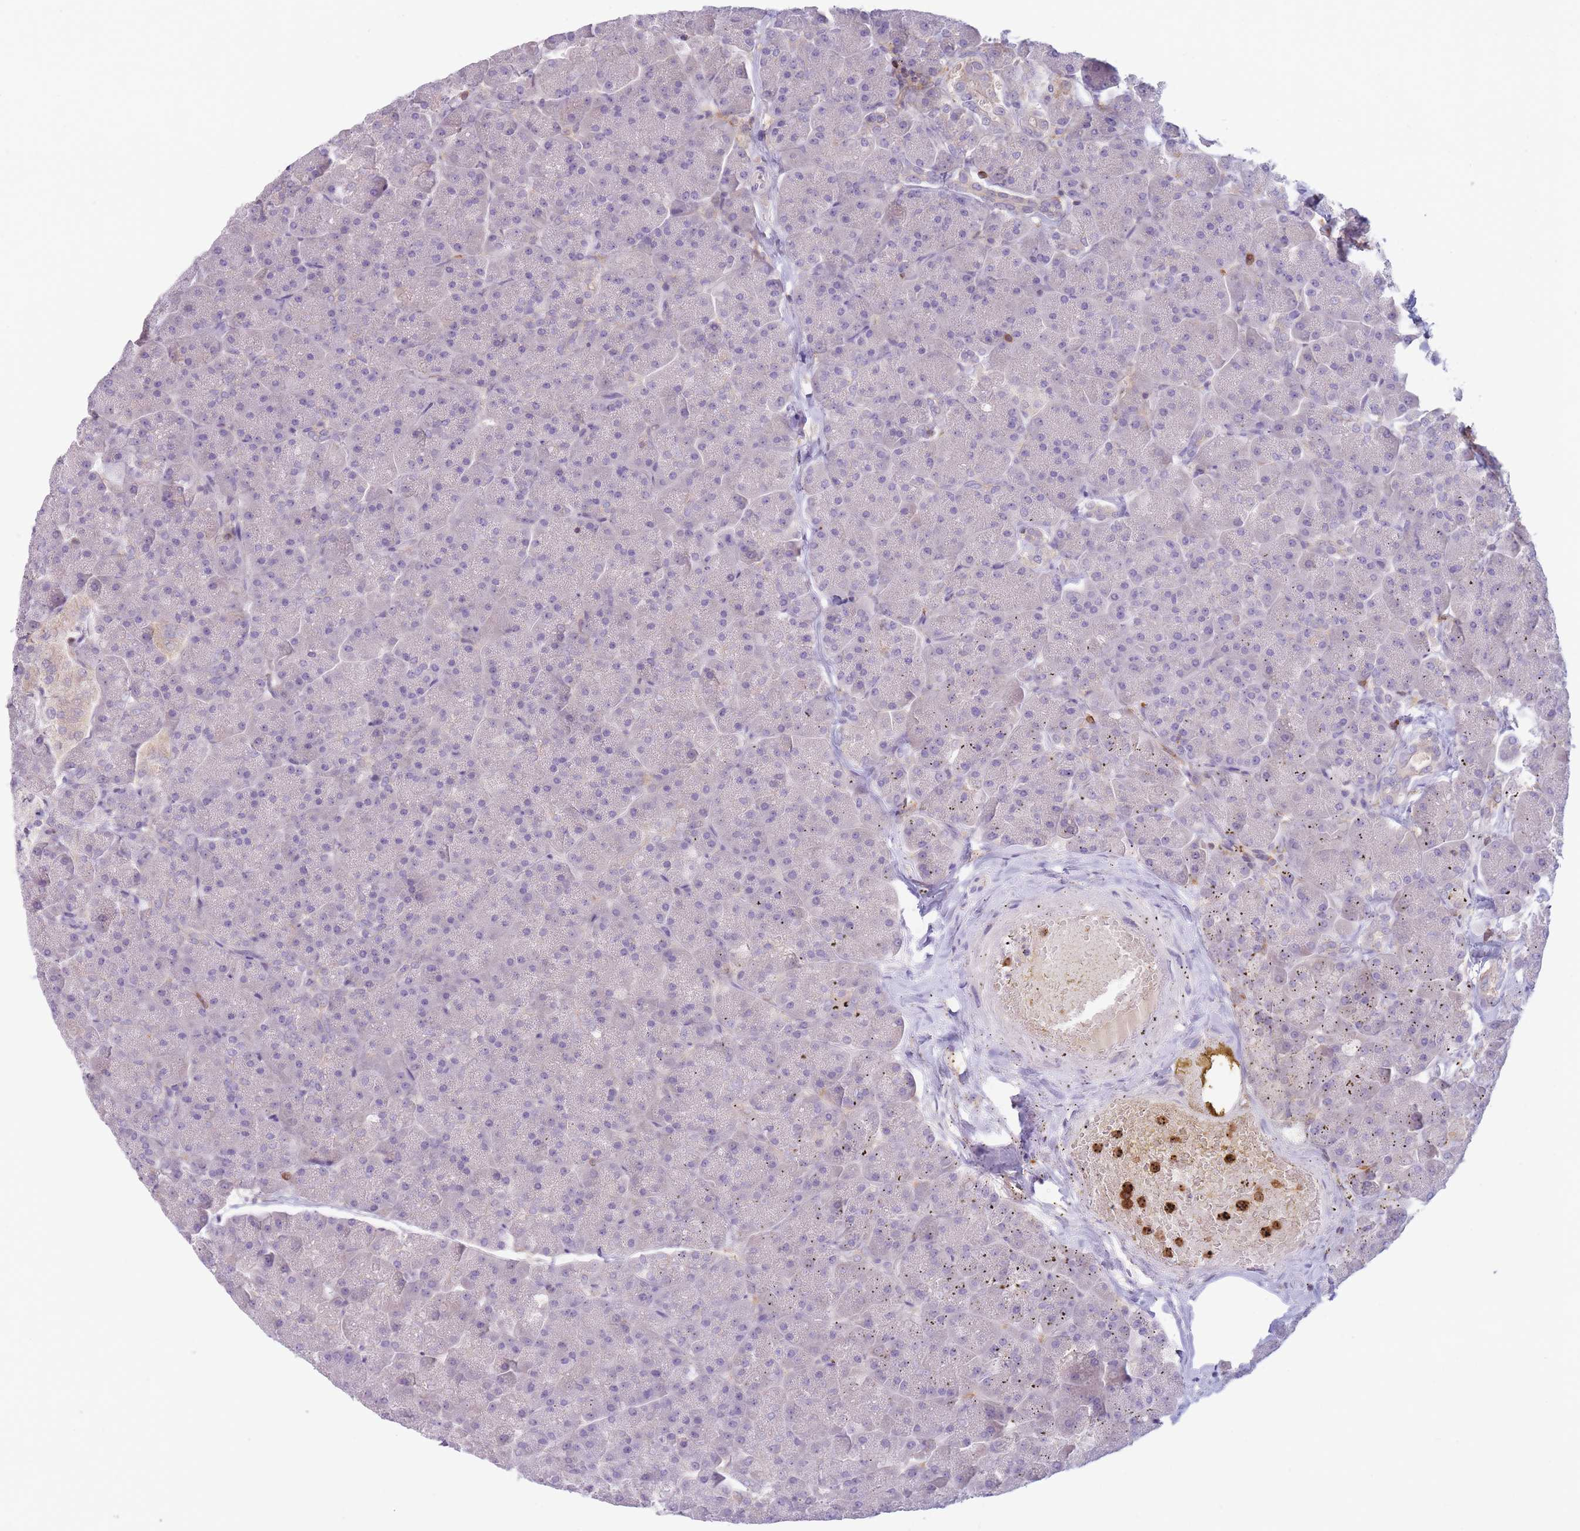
{"staining": {"intensity": "negative", "quantity": "none", "location": "none"}, "tissue": "pancreas", "cell_type": "Exocrine glandular cells", "image_type": "normal", "snomed": [{"axis": "morphology", "description": "Normal tissue, NOS"}, {"axis": "topography", "description": "Pancreas"}, {"axis": "topography", "description": "Peripheral nerve tissue"}], "caption": "Photomicrograph shows no significant protein staining in exocrine glandular cells of benign pancreas. (DAB (3,3'-diaminobenzidine) IHC visualized using brightfield microscopy, high magnification).", "gene": "ST3GAL4", "patient": {"sex": "male", "age": 54}}